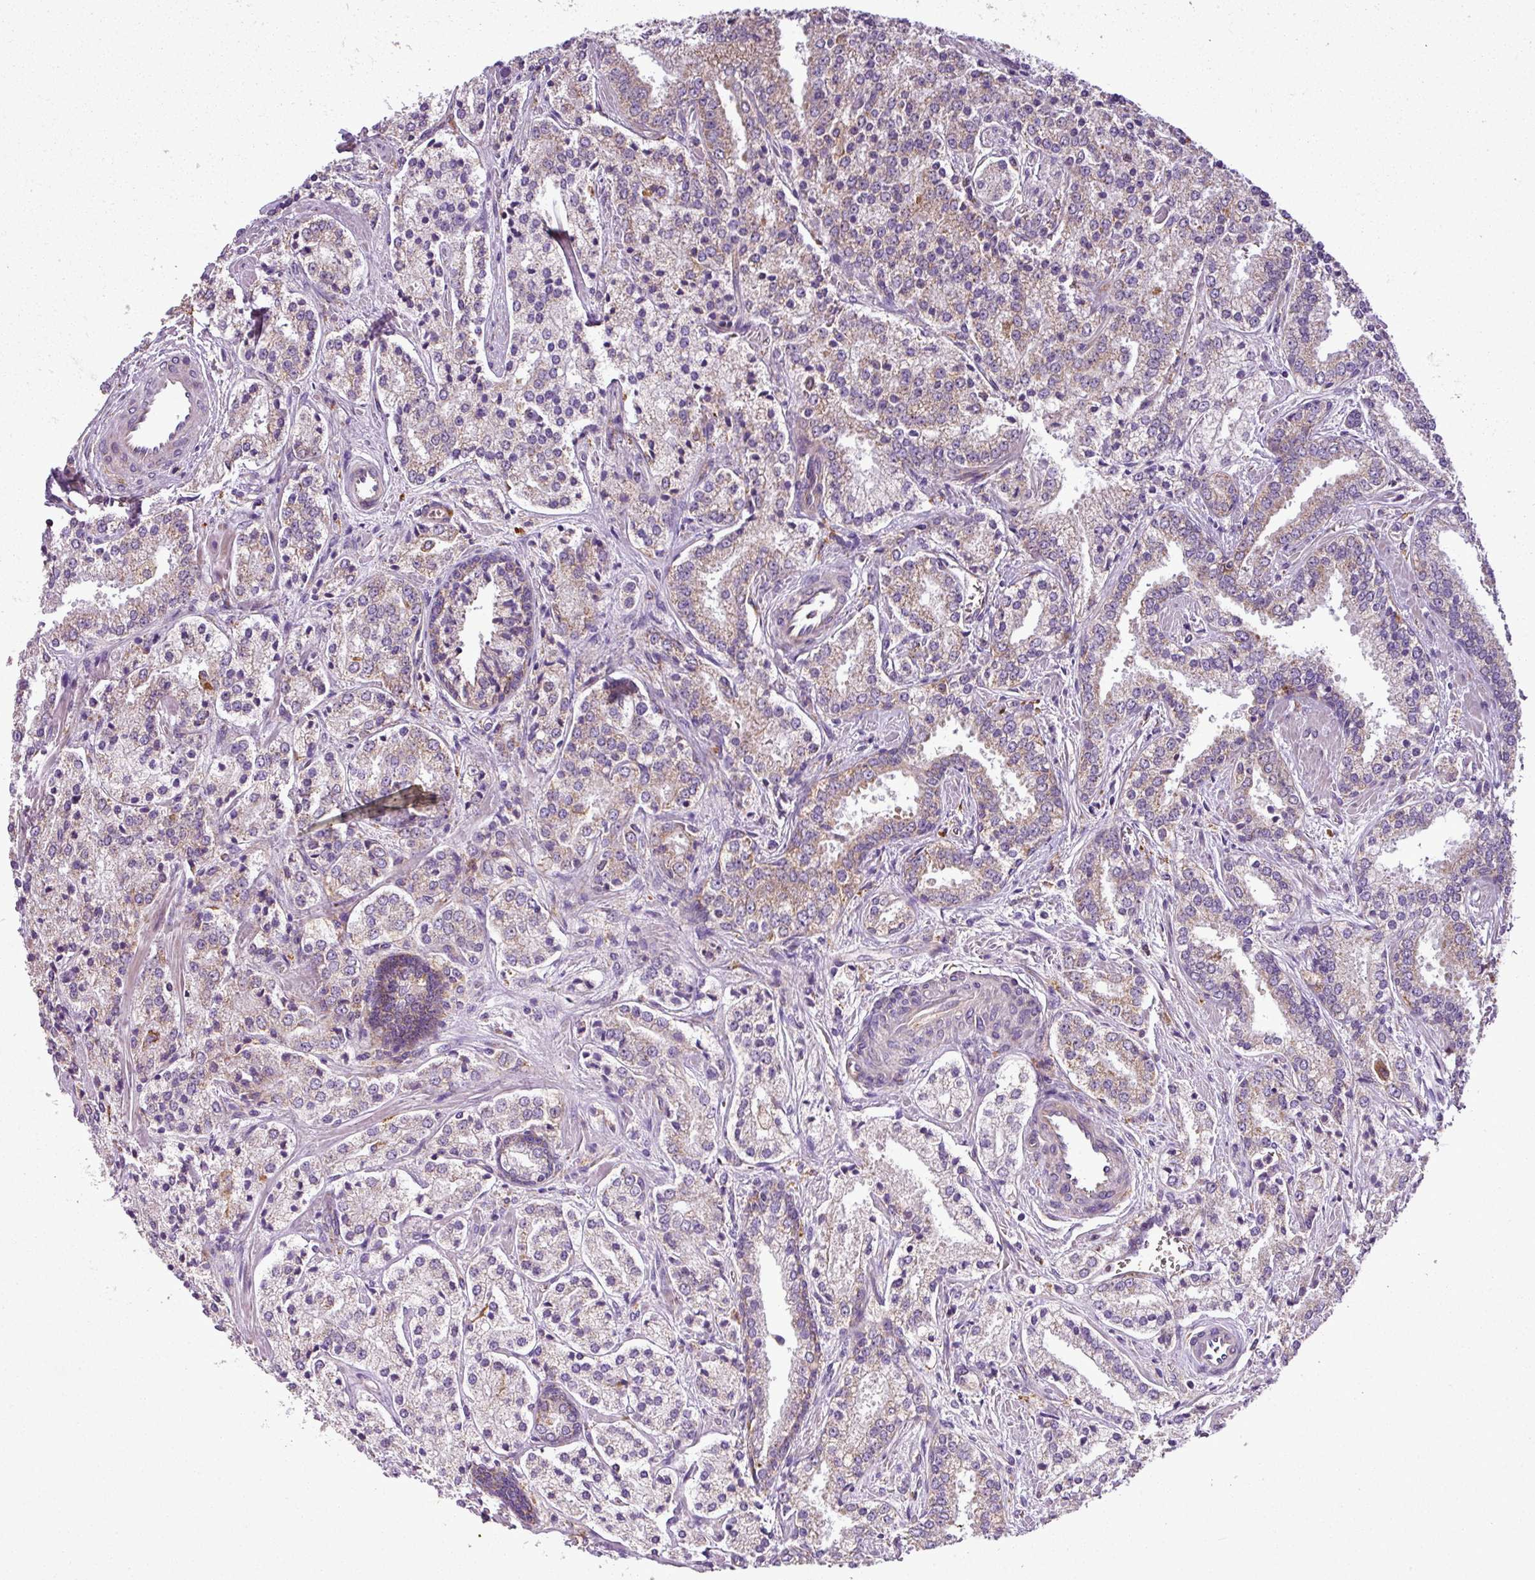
{"staining": {"intensity": "weak", "quantity": "25%-75%", "location": "cytoplasmic/membranous"}, "tissue": "prostate cancer", "cell_type": "Tumor cells", "image_type": "cancer", "snomed": [{"axis": "morphology", "description": "Adenocarcinoma, High grade"}, {"axis": "topography", "description": "Prostate"}], "caption": "Protein analysis of prostate cancer tissue displays weak cytoplasmic/membranous positivity in approximately 25%-75% of tumor cells.", "gene": "ZNF513", "patient": {"sex": "male", "age": 63}}